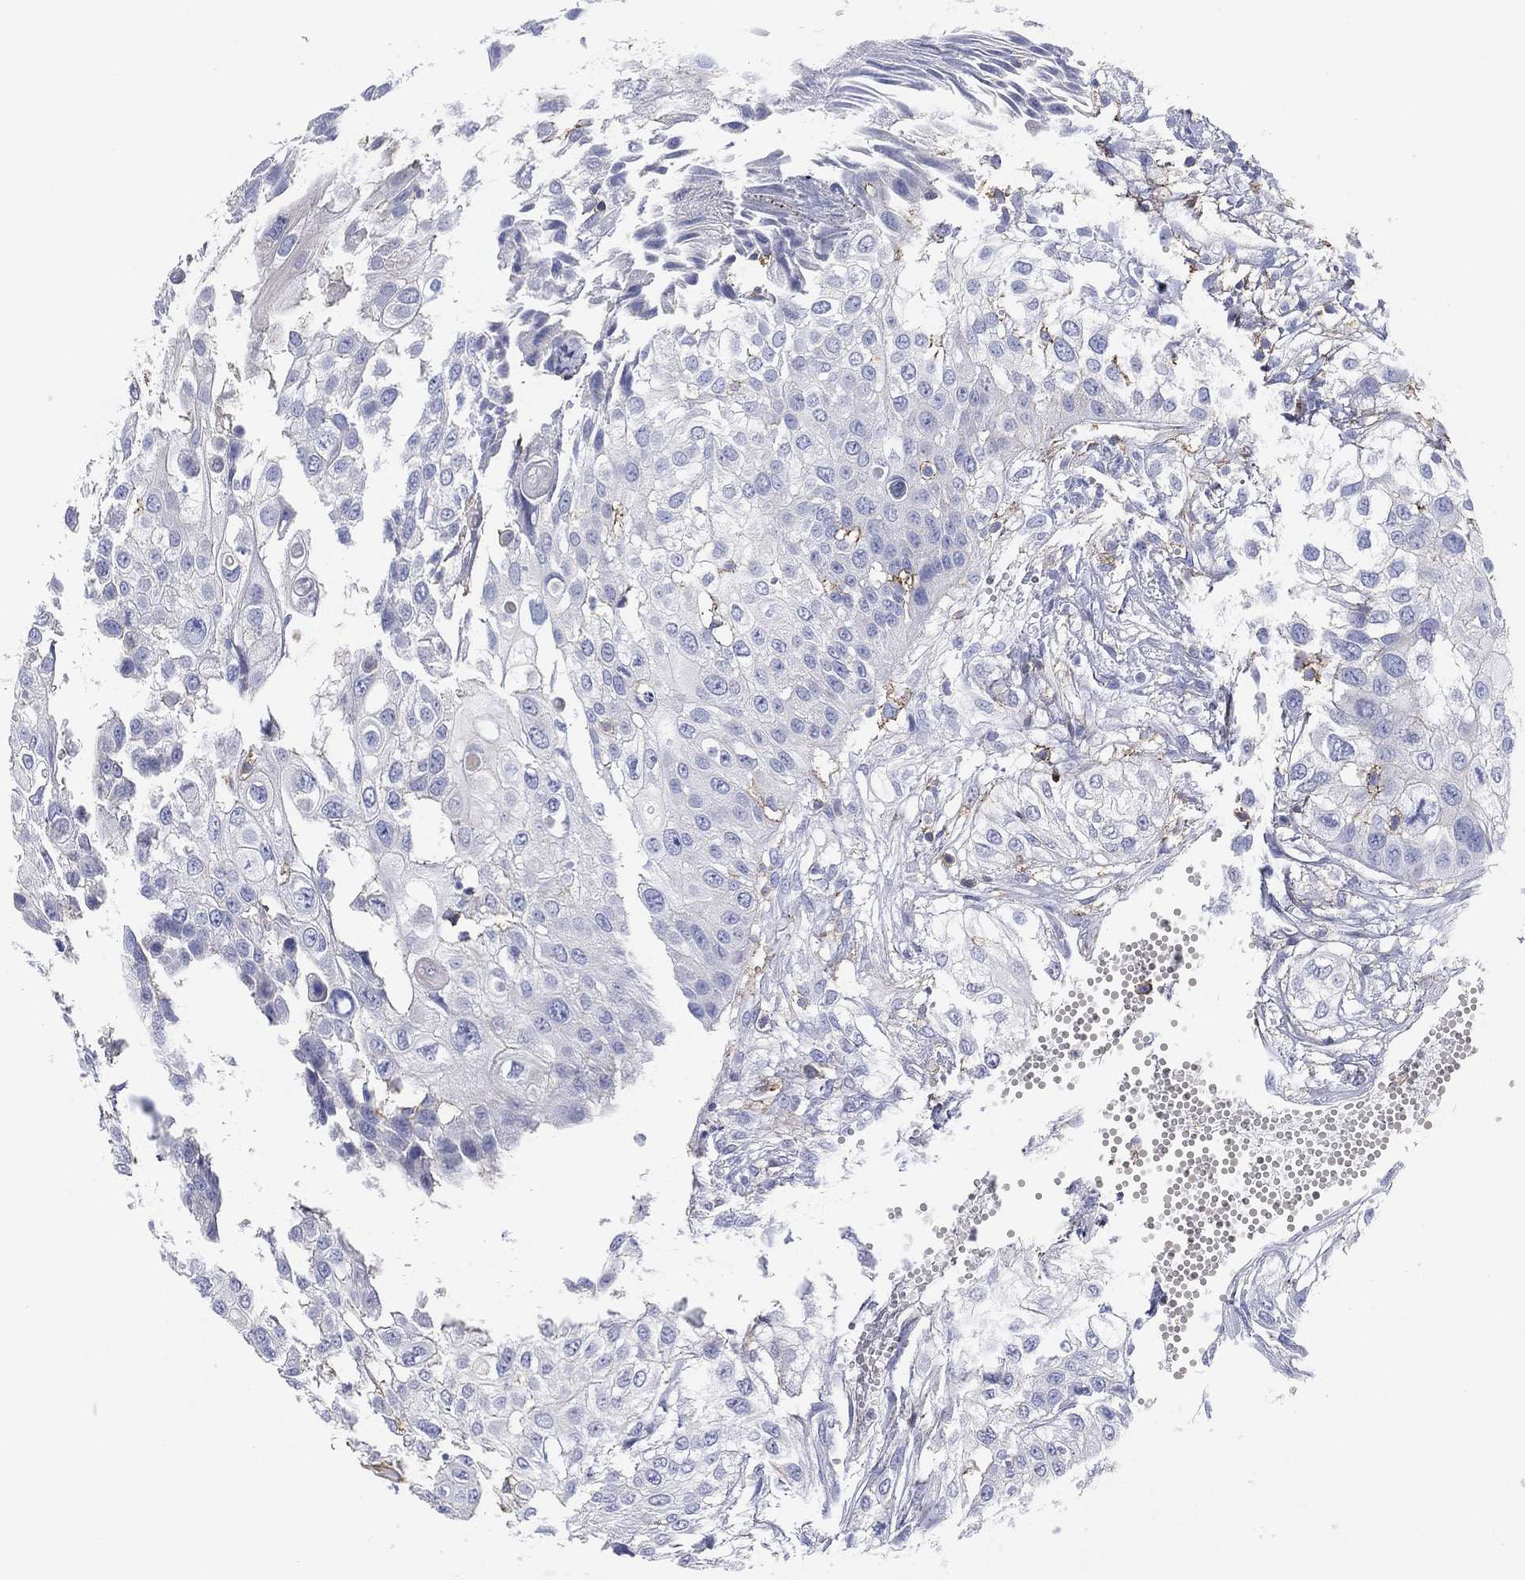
{"staining": {"intensity": "negative", "quantity": "none", "location": "none"}, "tissue": "urothelial cancer", "cell_type": "Tumor cells", "image_type": "cancer", "snomed": [{"axis": "morphology", "description": "Urothelial carcinoma, High grade"}, {"axis": "topography", "description": "Urinary bladder"}], "caption": "Tumor cells show no significant protein positivity in high-grade urothelial carcinoma.", "gene": "SELPLG", "patient": {"sex": "female", "age": 79}}